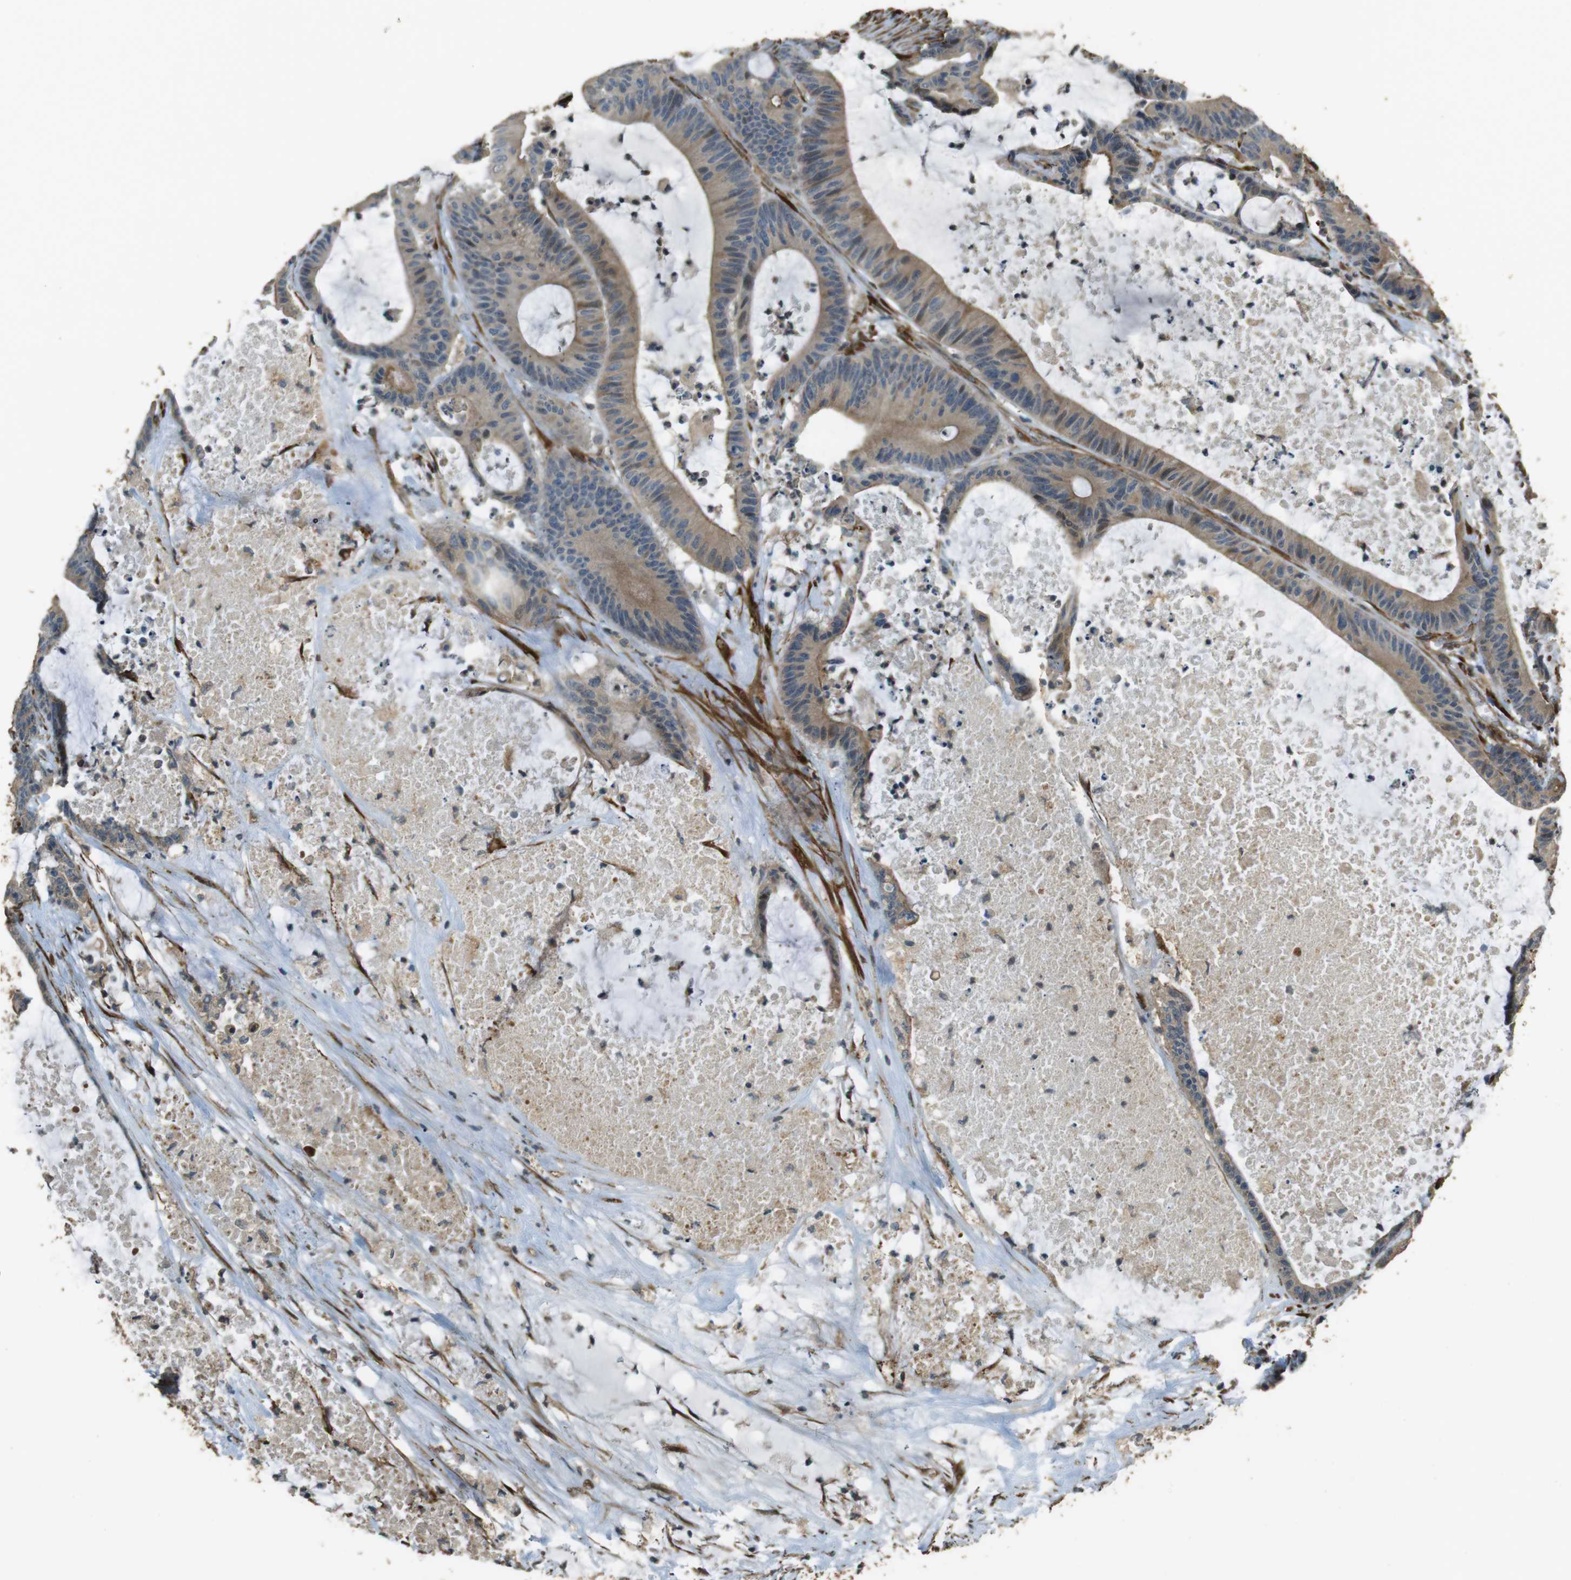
{"staining": {"intensity": "weak", "quantity": "25%-75%", "location": "cytoplasmic/membranous"}, "tissue": "colorectal cancer", "cell_type": "Tumor cells", "image_type": "cancer", "snomed": [{"axis": "morphology", "description": "Adenocarcinoma, NOS"}, {"axis": "topography", "description": "Colon"}], "caption": "Immunohistochemical staining of human colorectal cancer (adenocarcinoma) displays weak cytoplasmic/membranous protein expression in about 25%-75% of tumor cells.", "gene": "MSRB3", "patient": {"sex": "female", "age": 84}}